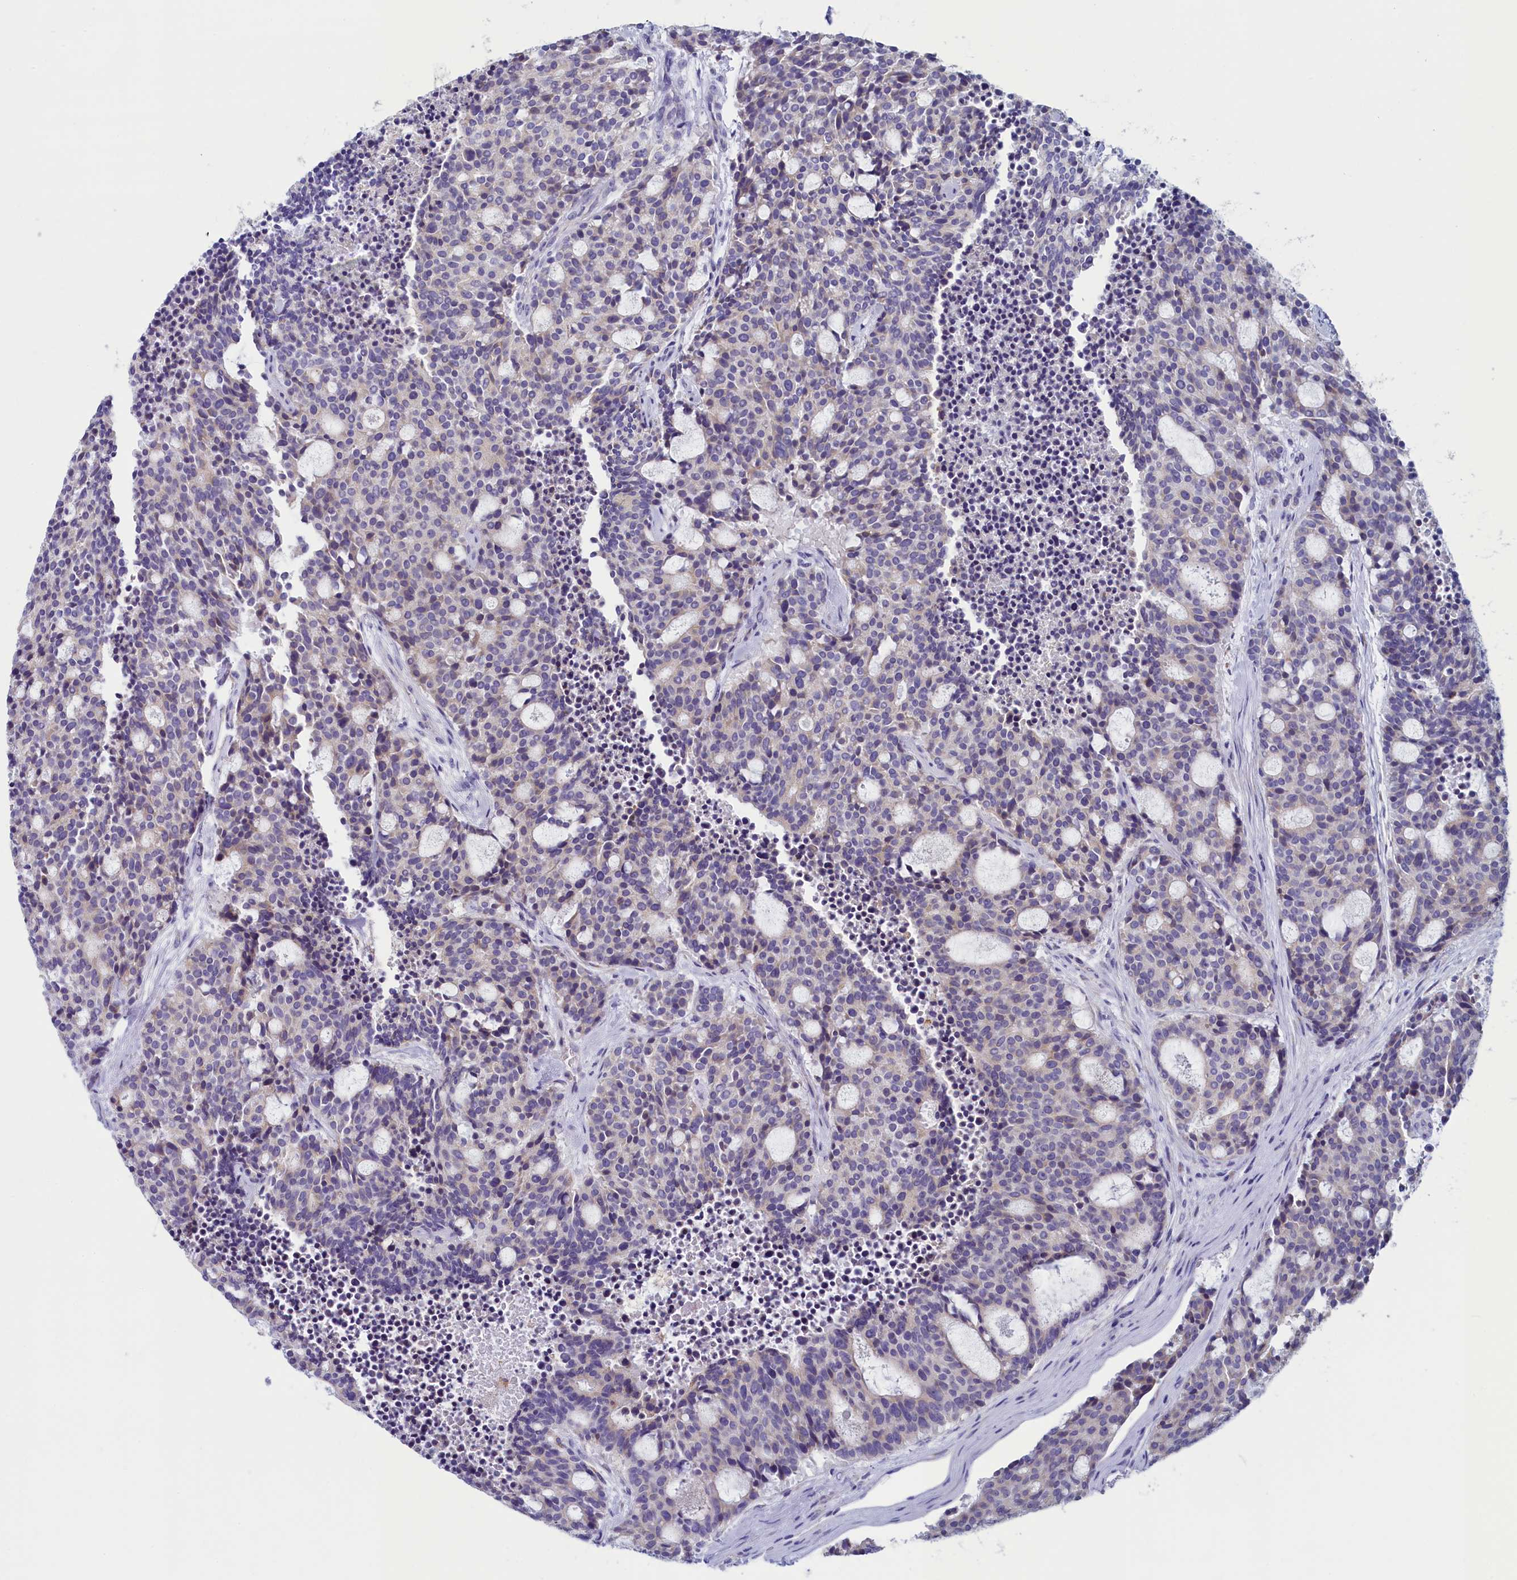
{"staining": {"intensity": "negative", "quantity": "none", "location": "none"}, "tissue": "carcinoid", "cell_type": "Tumor cells", "image_type": "cancer", "snomed": [{"axis": "morphology", "description": "Carcinoid, malignant, NOS"}, {"axis": "topography", "description": "Pancreas"}], "caption": "High power microscopy image of an IHC photomicrograph of malignant carcinoid, revealing no significant positivity in tumor cells.", "gene": "SKA3", "patient": {"sex": "female", "age": 54}}